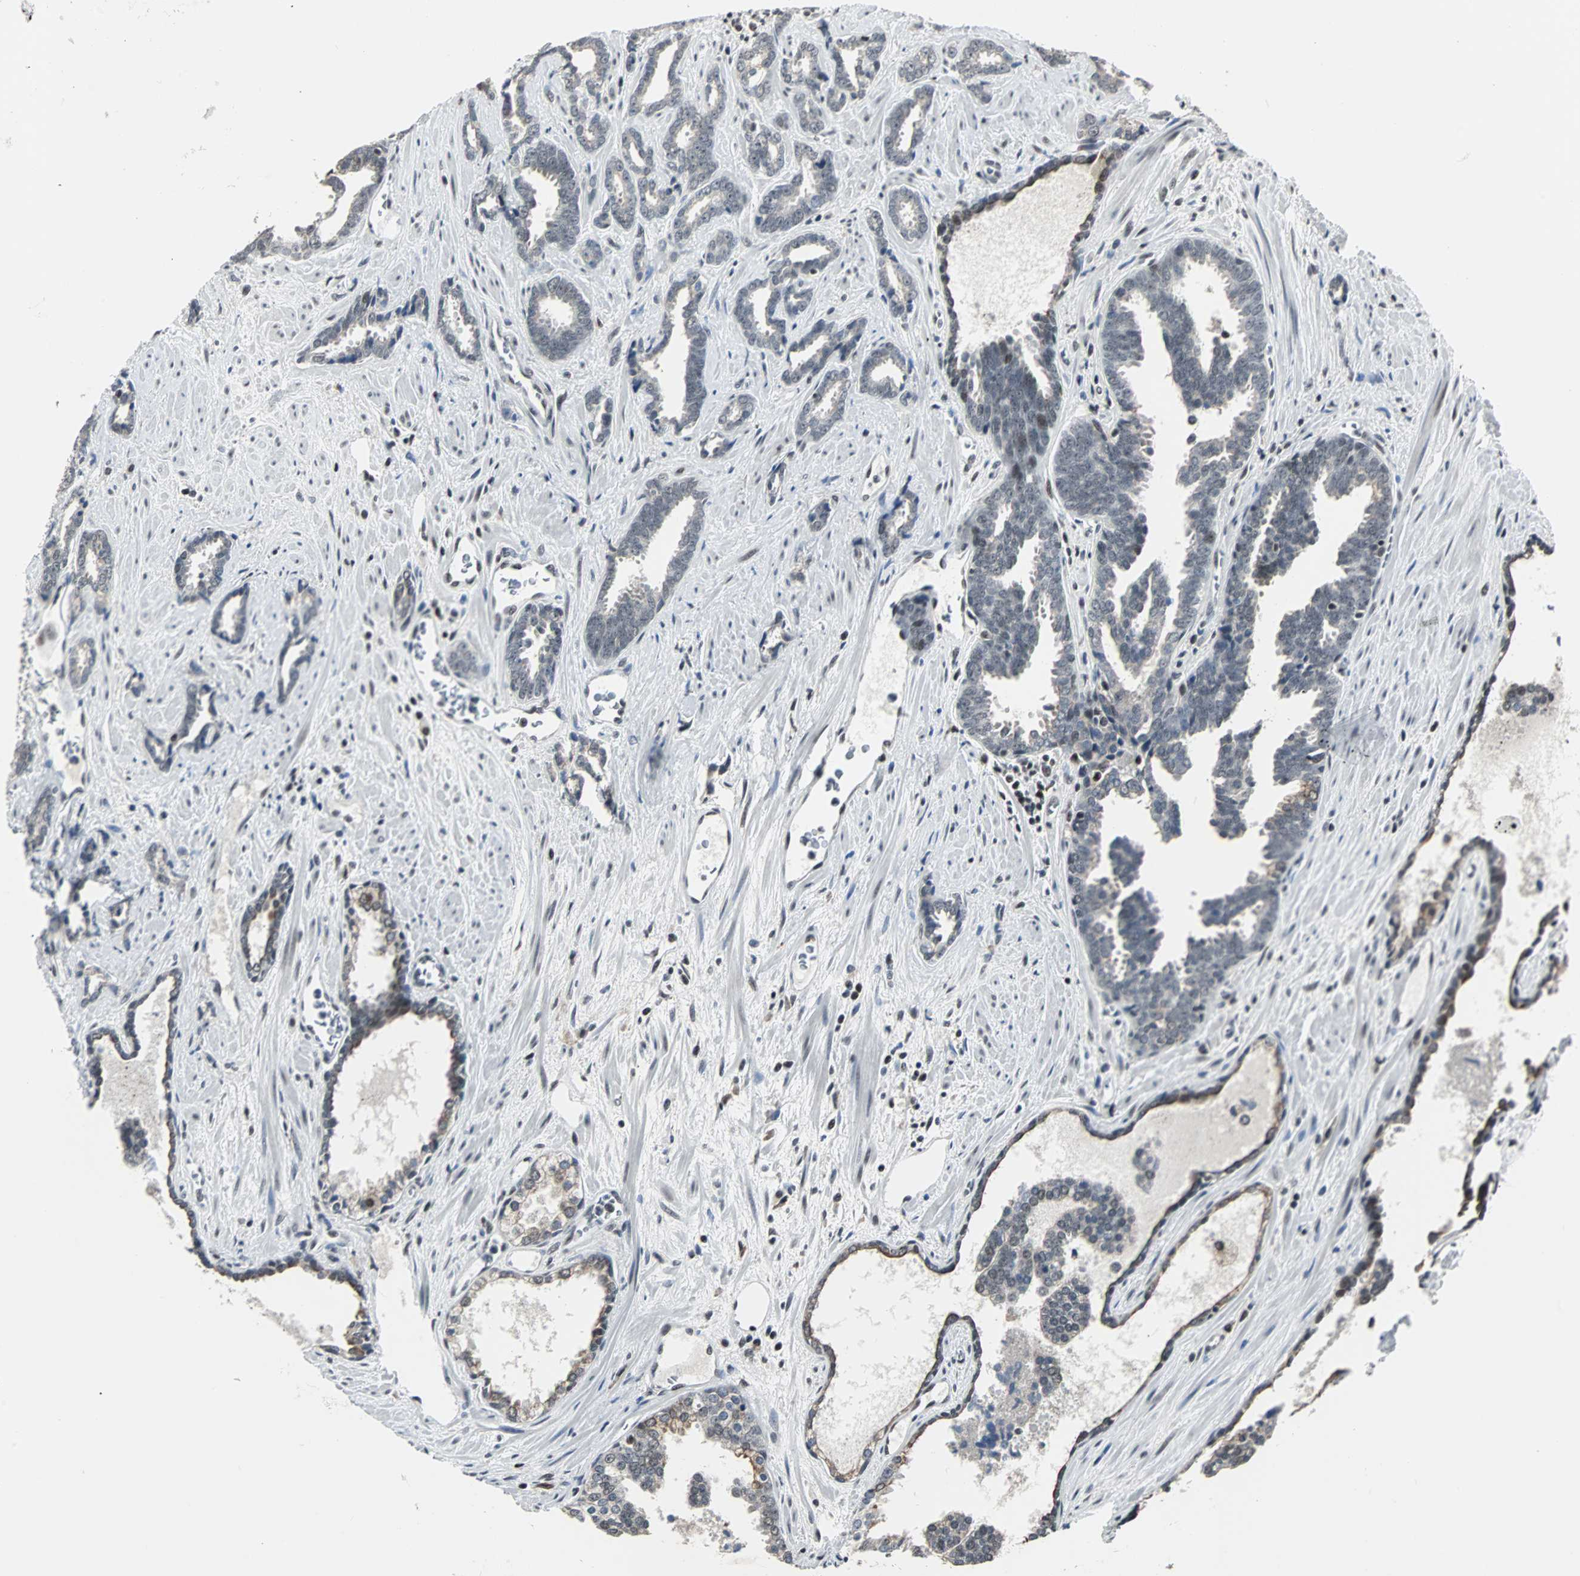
{"staining": {"intensity": "negative", "quantity": "none", "location": "none"}, "tissue": "prostate cancer", "cell_type": "Tumor cells", "image_type": "cancer", "snomed": [{"axis": "morphology", "description": "Adenocarcinoma, High grade"}, {"axis": "topography", "description": "Prostate"}], "caption": "High magnification brightfield microscopy of prostate adenocarcinoma (high-grade) stained with DAB (brown) and counterstained with hematoxylin (blue): tumor cells show no significant staining.", "gene": "TERF2IP", "patient": {"sex": "male", "age": 67}}